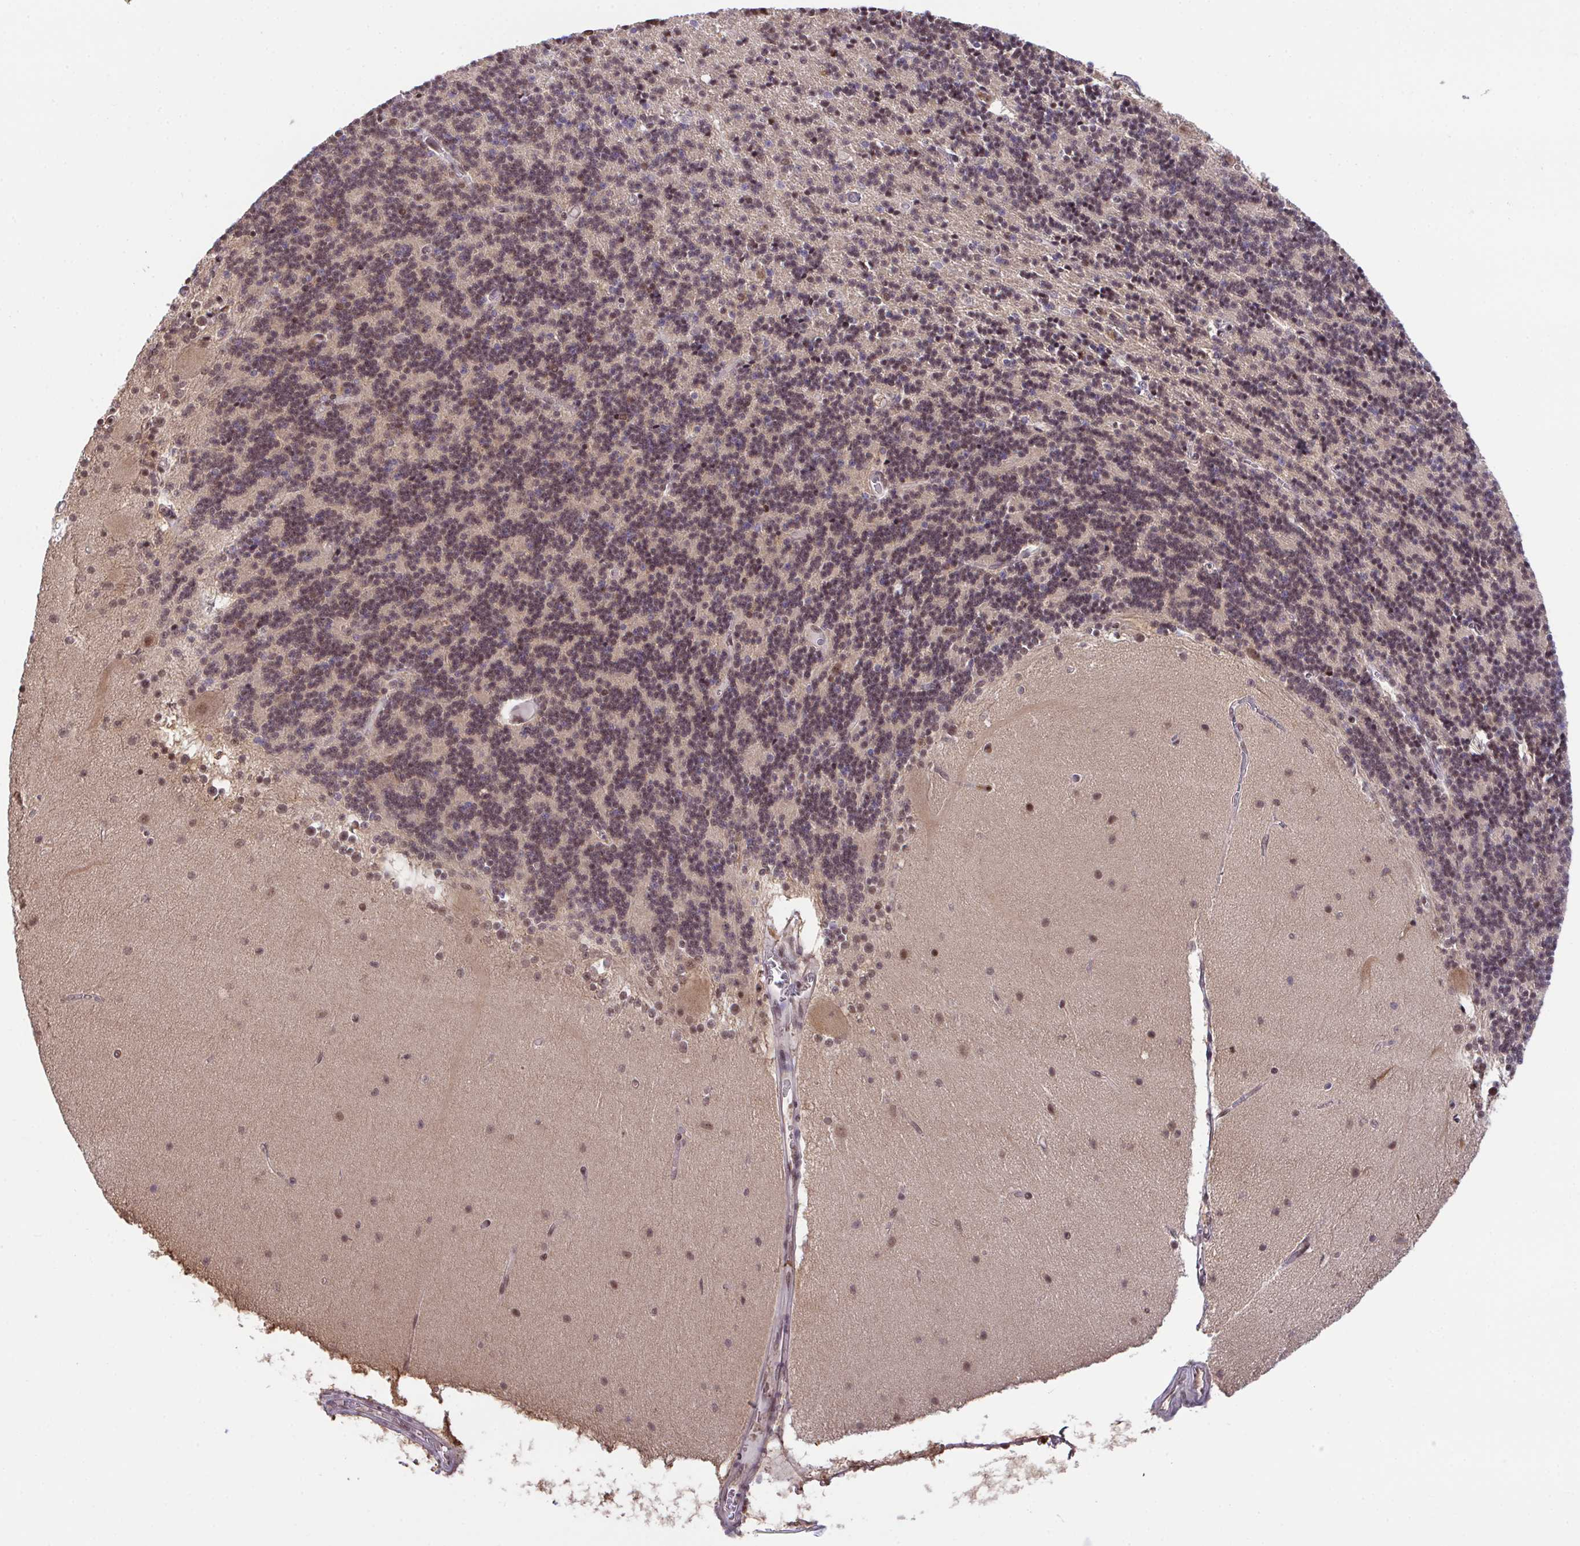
{"staining": {"intensity": "moderate", "quantity": "25%-75%", "location": "nuclear"}, "tissue": "cerebellum", "cell_type": "Cells in granular layer", "image_type": "normal", "snomed": [{"axis": "morphology", "description": "Normal tissue, NOS"}, {"axis": "topography", "description": "Cerebellum"}], "caption": "Cerebellum stained with immunohistochemistry demonstrates moderate nuclear expression in about 25%-75% of cells in granular layer. (IHC, brightfield microscopy, high magnification).", "gene": "OR6K3", "patient": {"sex": "female", "age": 54}}